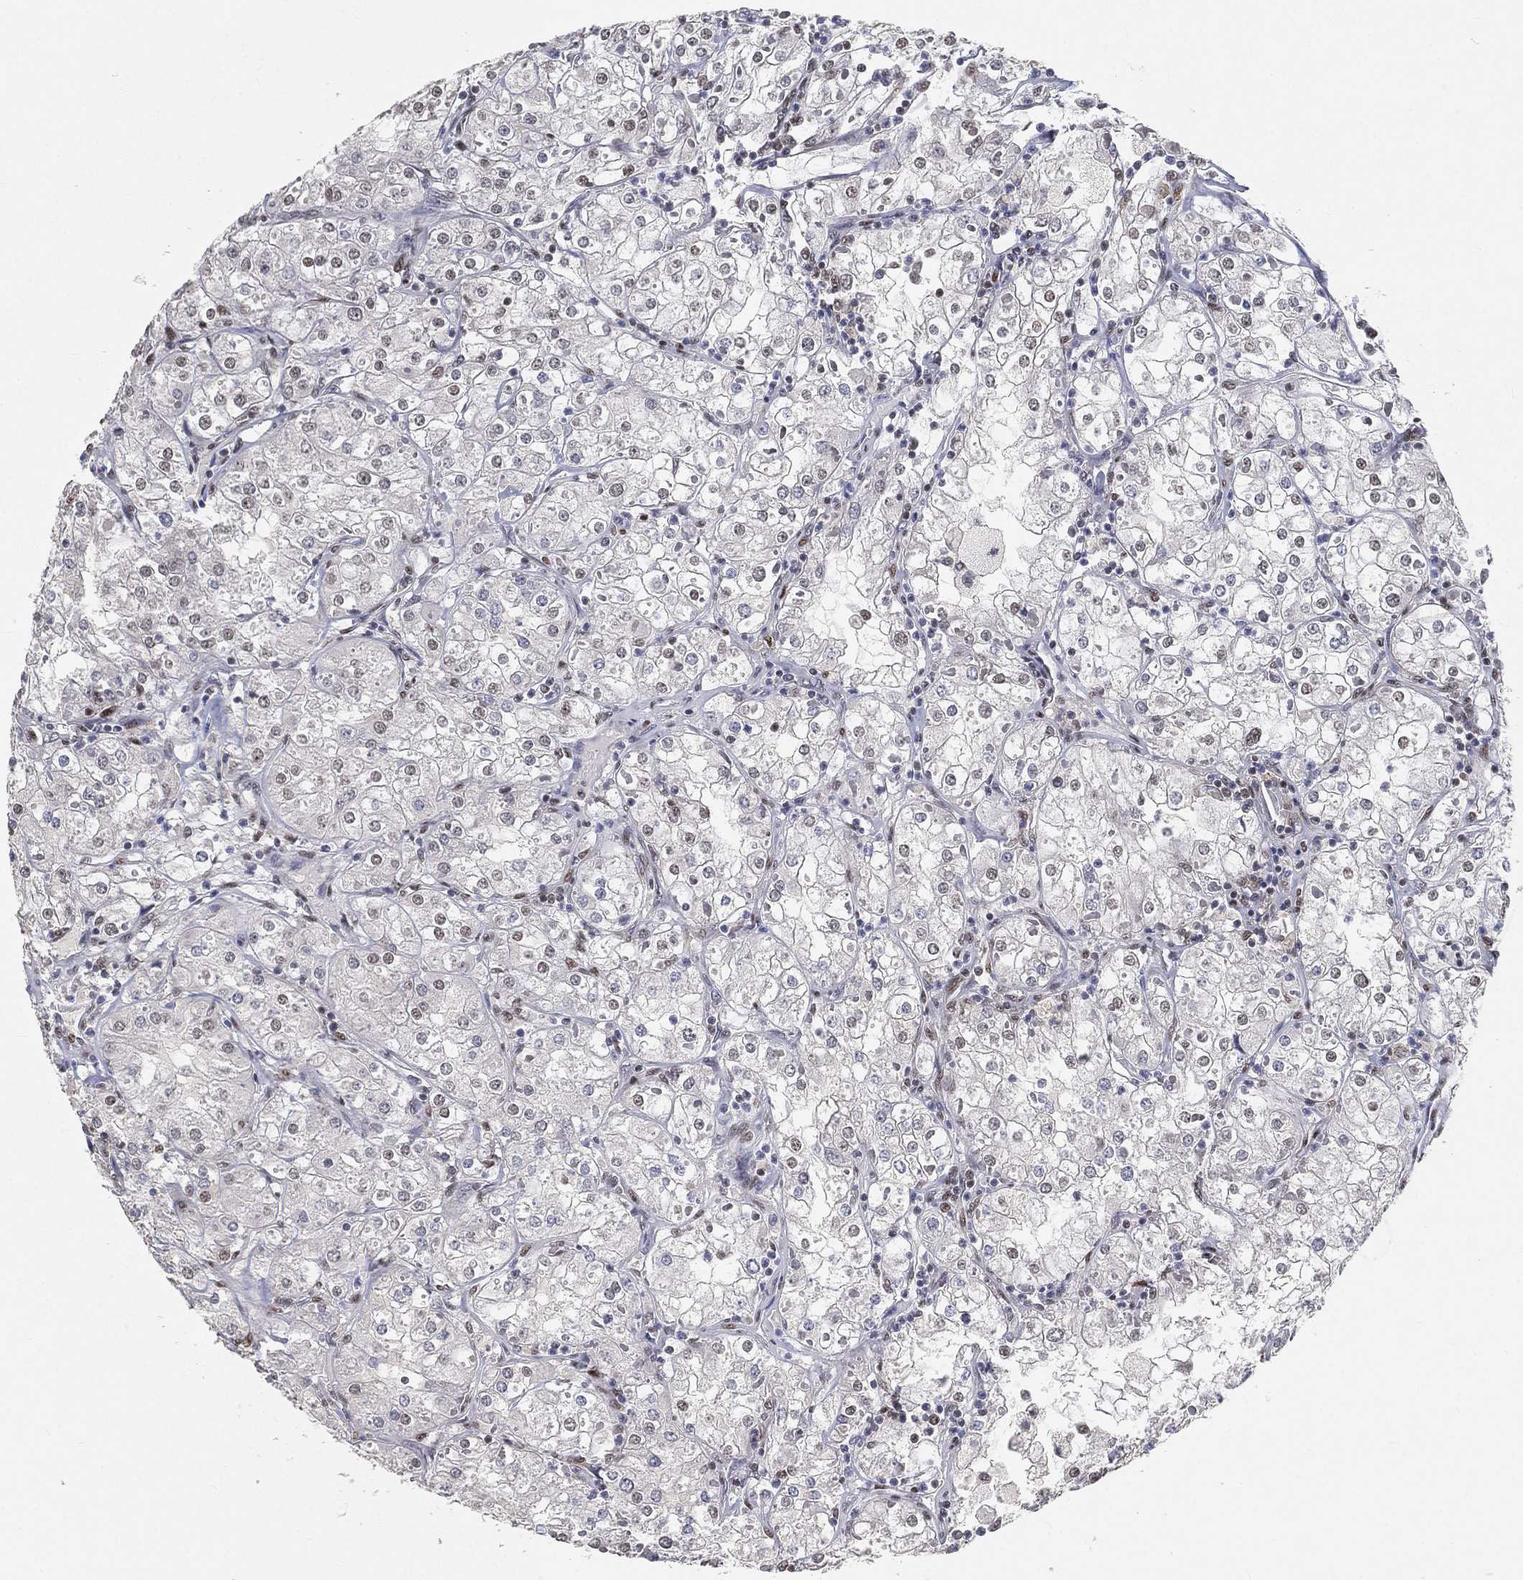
{"staining": {"intensity": "moderate", "quantity": "25%-75%", "location": "nuclear"}, "tissue": "renal cancer", "cell_type": "Tumor cells", "image_type": "cancer", "snomed": [{"axis": "morphology", "description": "Adenocarcinoma, NOS"}, {"axis": "topography", "description": "Kidney"}], "caption": "The immunohistochemical stain shows moderate nuclear positivity in tumor cells of renal adenocarcinoma tissue.", "gene": "CRTC3", "patient": {"sex": "male", "age": 77}}